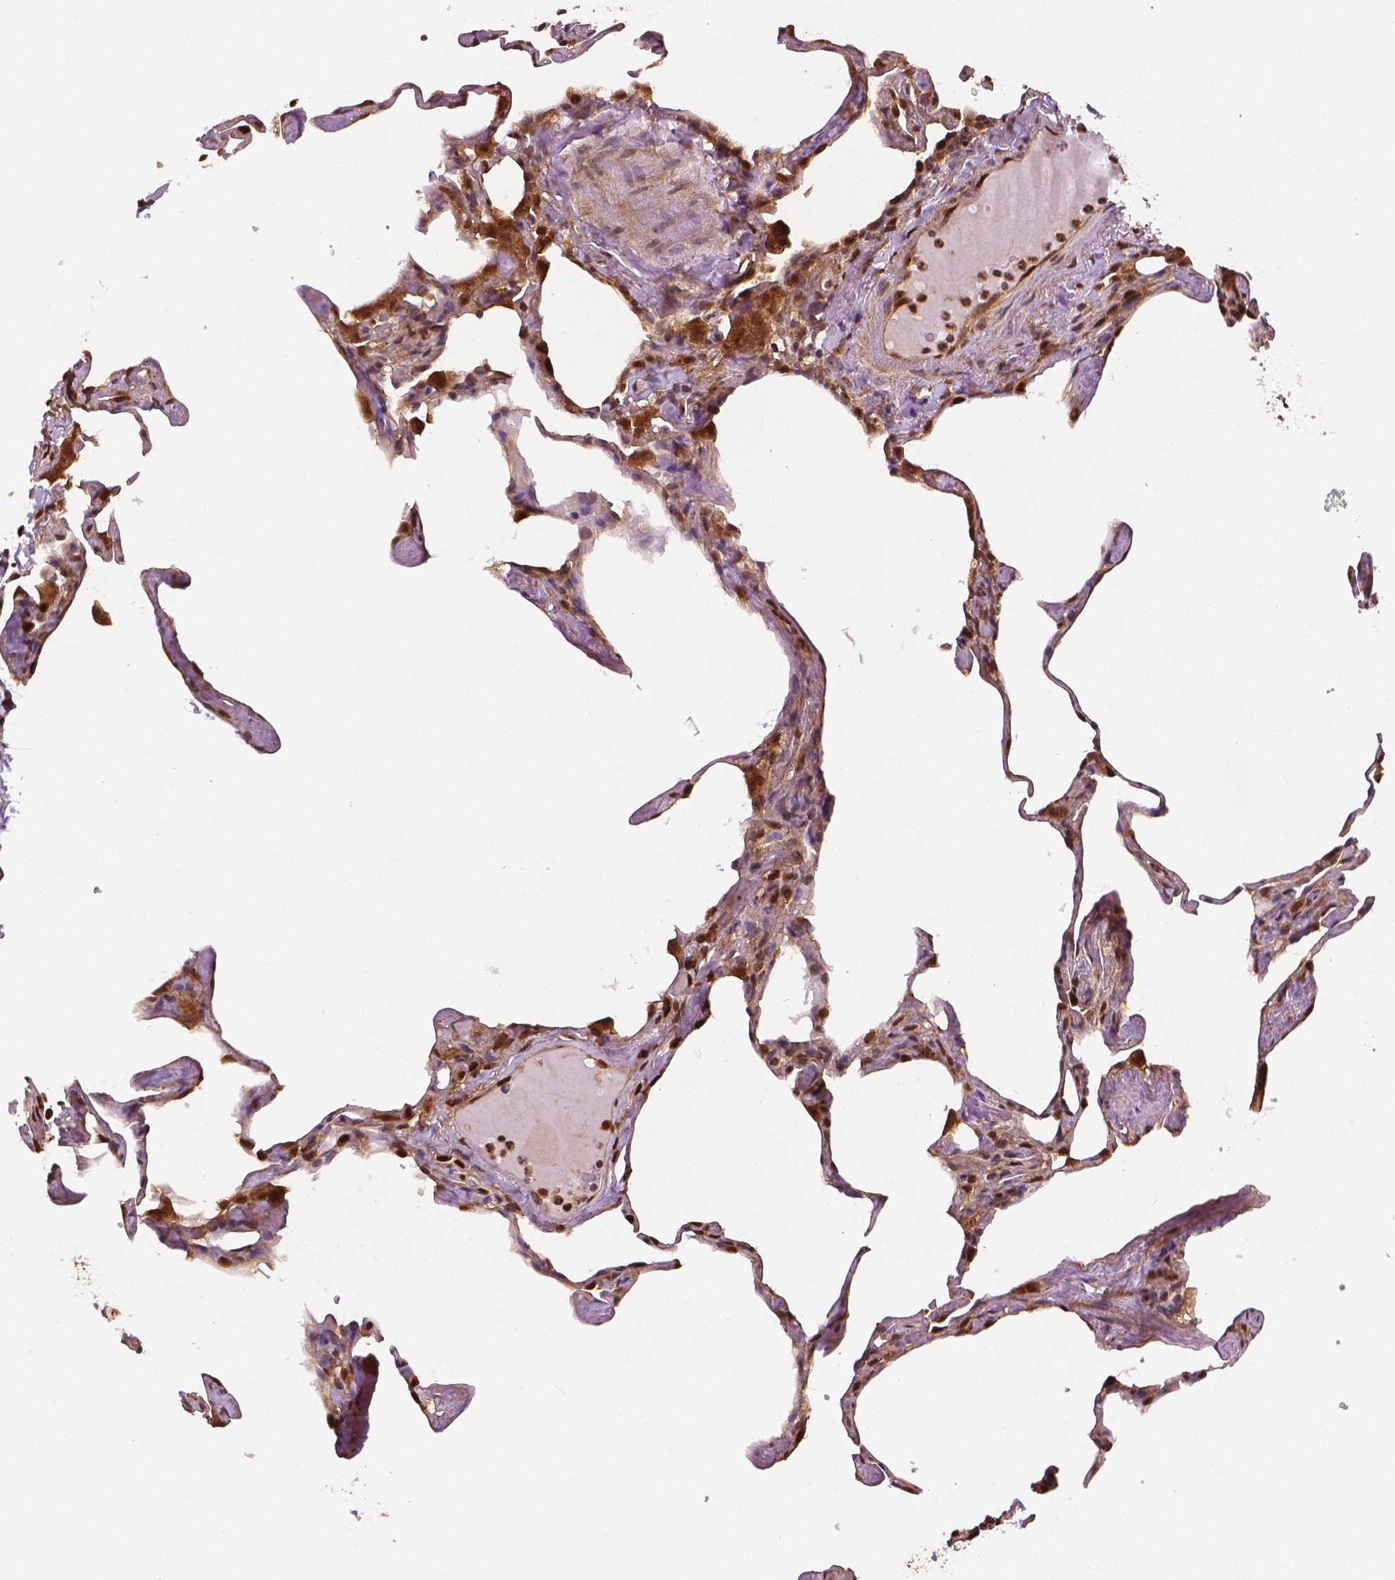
{"staining": {"intensity": "moderate", "quantity": "25%-75%", "location": "nuclear"}, "tissue": "lung", "cell_type": "Alveolar cells", "image_type": "normal", "snomed": [{"axis": "morphology", "description": "Normal tissue, NOS"}, {"axis": "topography", "description": "Lung"}], "caption": "High-magnification brightfield microscopy of unremarkable lung stained with DAB (brown) and counterstained with hematoxylin (blue). alveolar cells exhibit moderate nuclear staining is present in about25%-75% of cells.", "gene": "STAT3", "patient": {"sex": "male", "age": 65}}